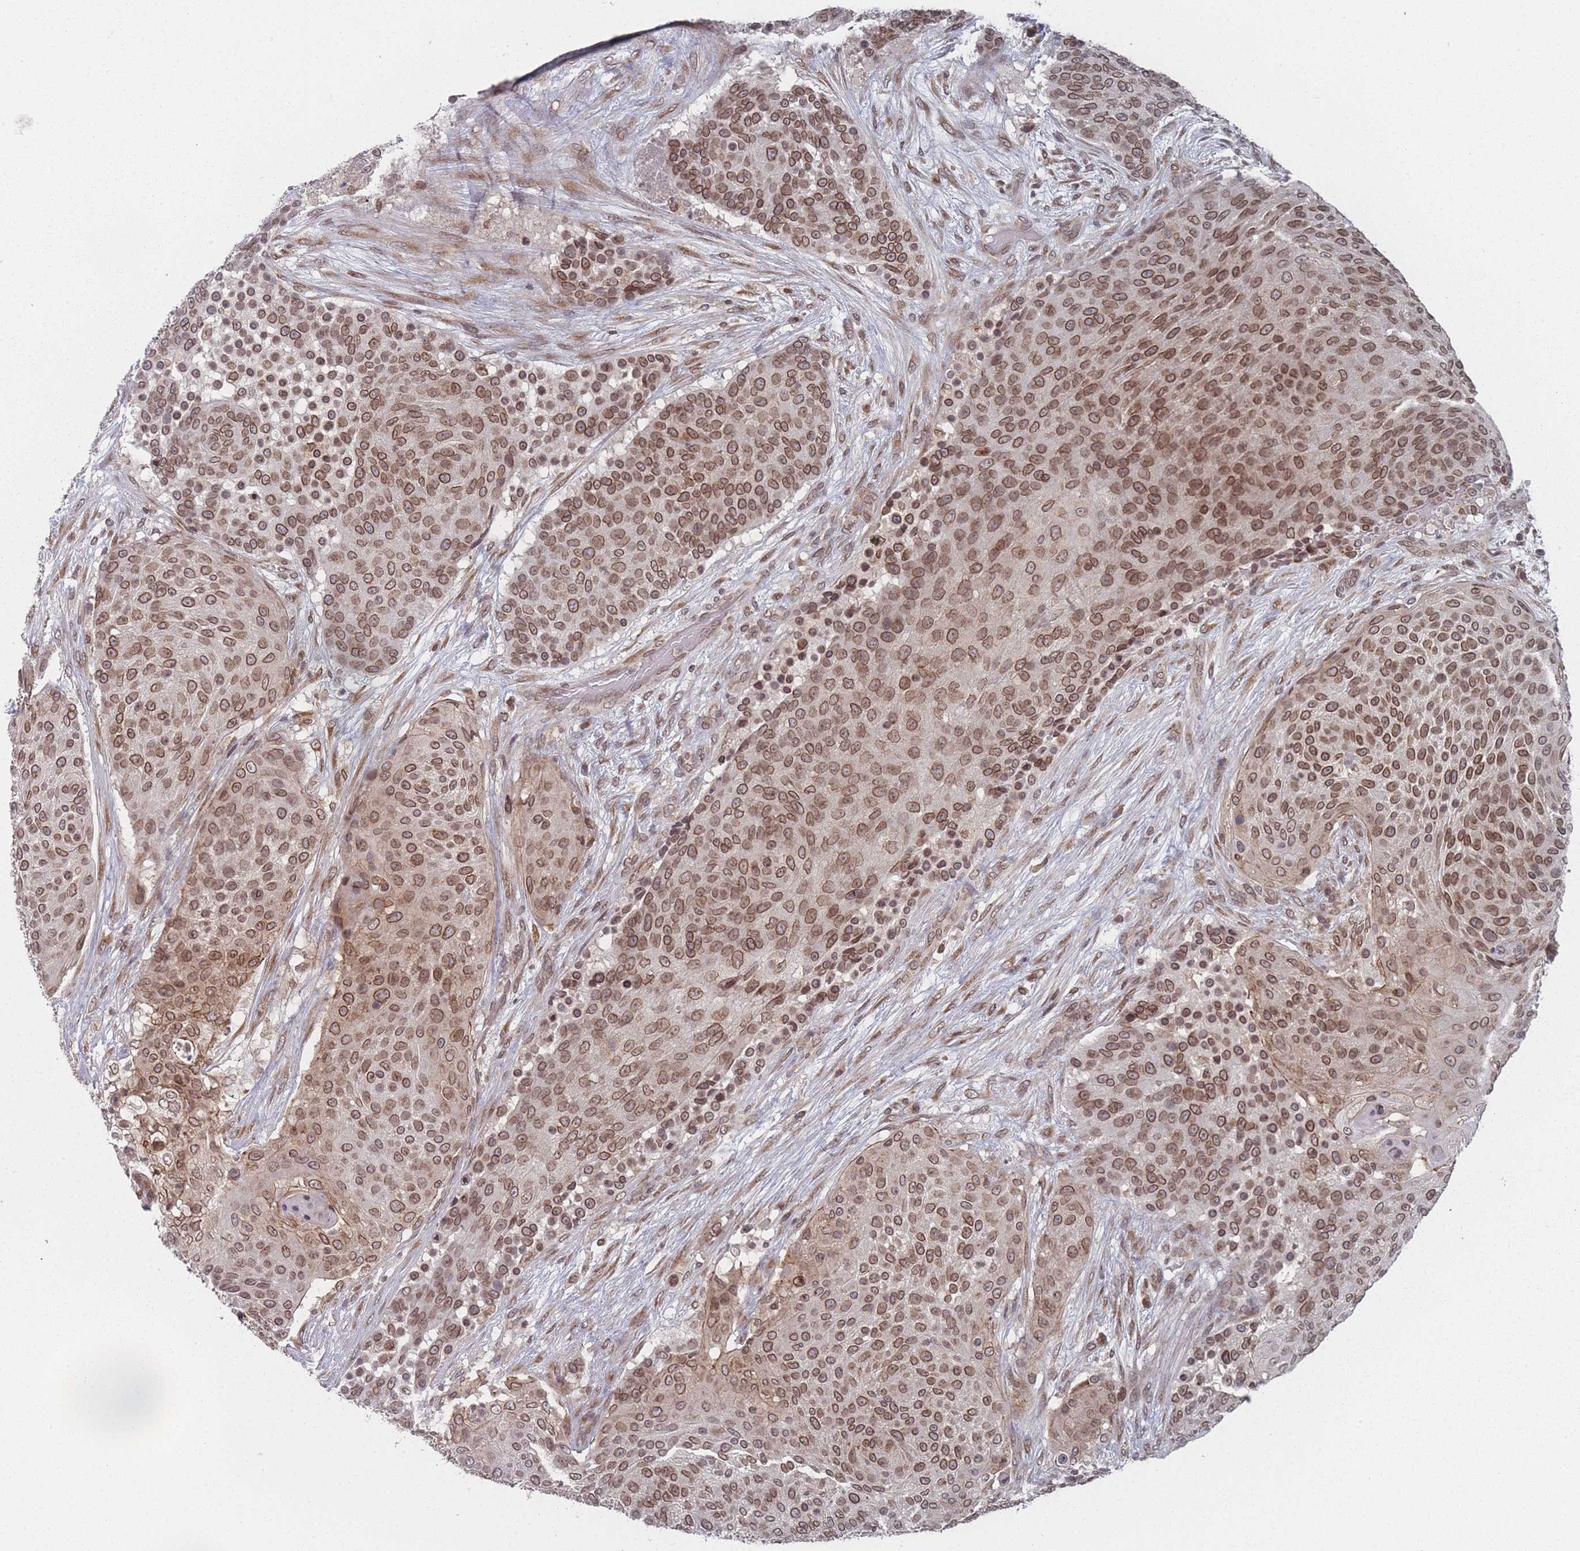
{"staining": {"intensity": "moderate", "quantity": ">75%", "location": "cytoplasmic/membranous,nuclear"}, "tissue": "urothelial cancer", "cell_type": "Tumor cells", "image_type": "cancer", "snomed": [{"axis": "morphology", "description": "Urothelial carcinoma, High grade"}, {"axis": "topography", "description": "Urinary bladder"}], "caption": "Tumor cells exhibit moderate cytoplasmic/membranous and nuclear positivity in about >75% of cells in urothelial cancer.", "gene": "TBC1D25", "patient": {"sex": "female", "age": 63}}